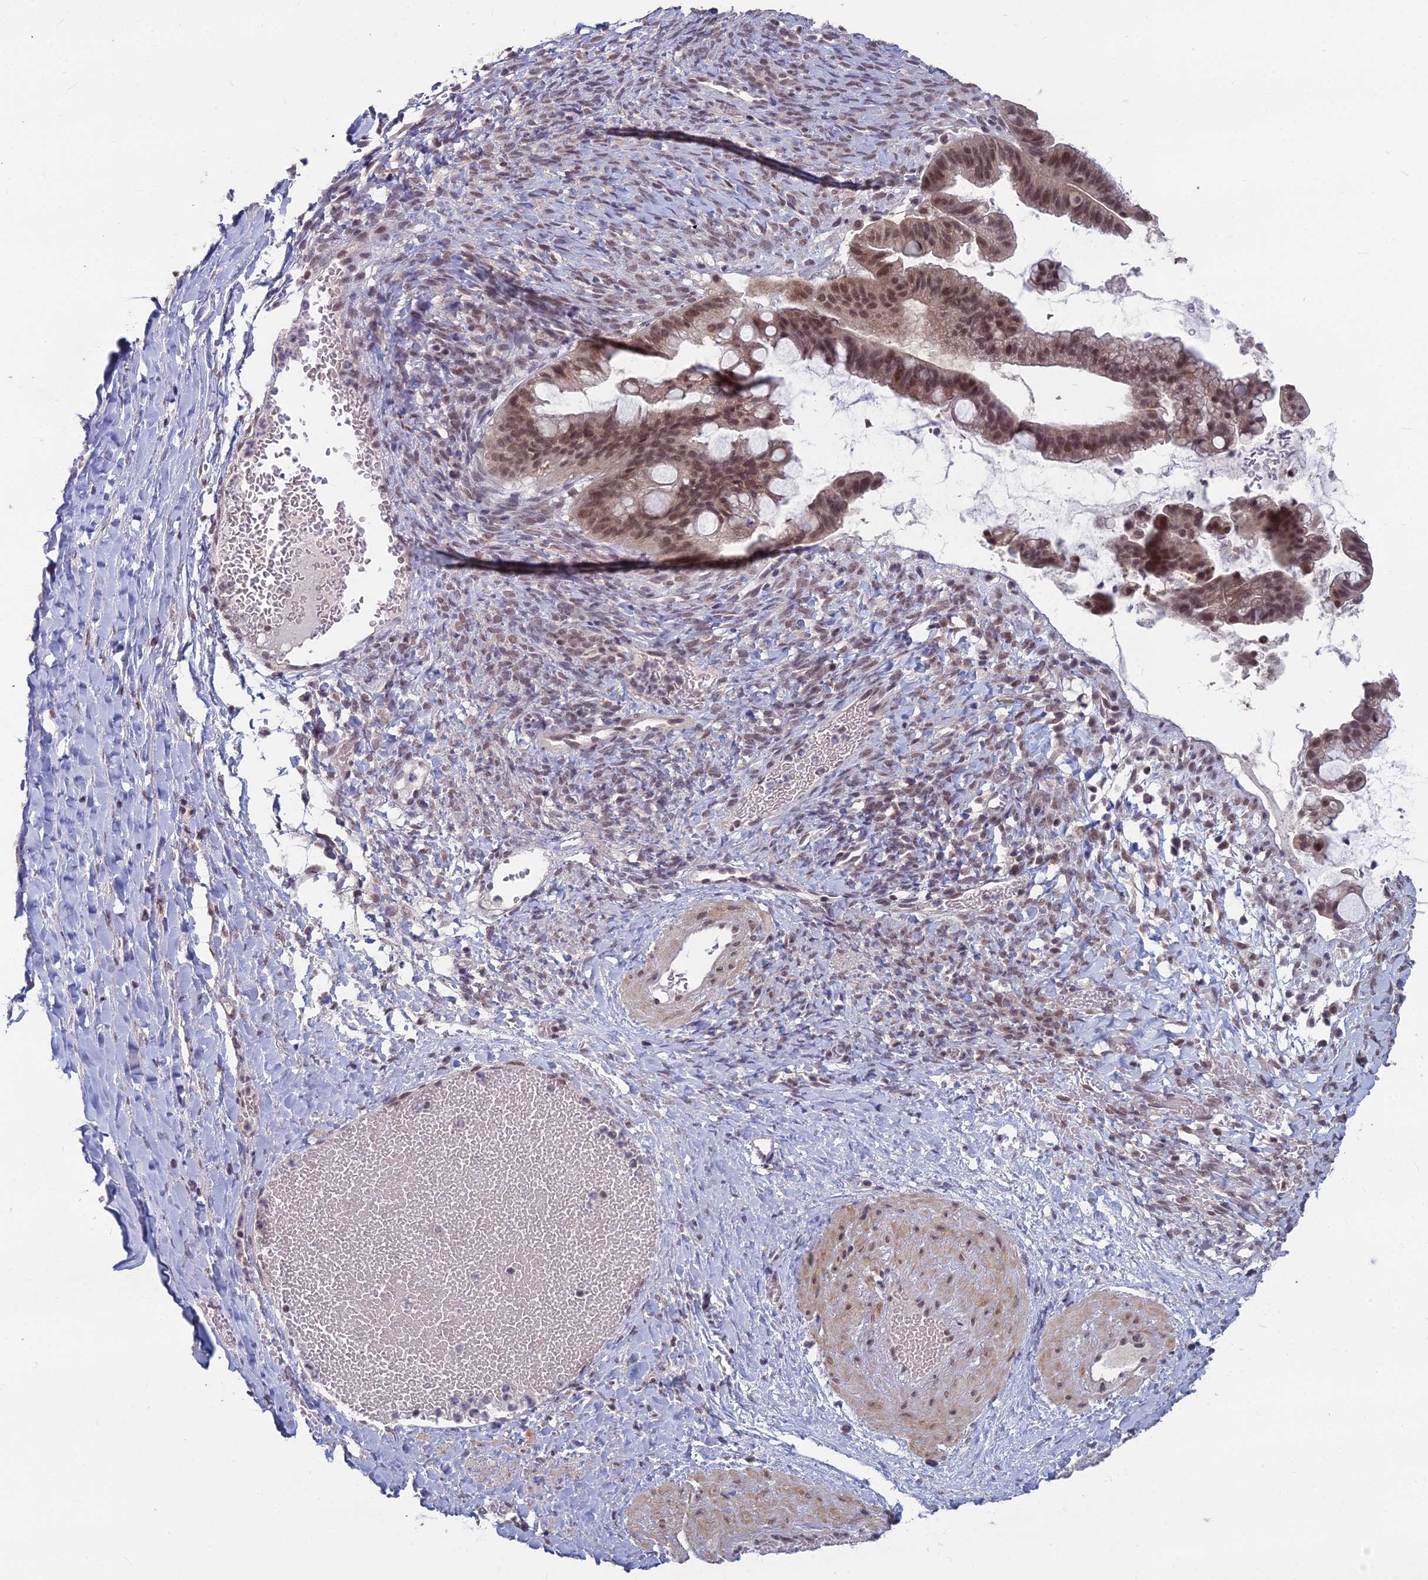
{"staining": {"intensity": "moderate", "quantity": "25%-75%", "location": "nuclear"}, "tissue": "ovarian cancer", "cell_type": "Tumor cells", "image_type": "cancer", "snomed": [{"axis": "morphology", "description": "Cystadenocarcinoma, mucinous, NOS"}, {"axis": "topography", "description": "Ovary"}], "caption": "Immunohistochemical staining of human ovarian cancer demonstrates medium levels of moderate nuclear protein expression in about 25%-75% of tumor cells. The staining was performed using DAB to visualize the protein expression in brown, while the nuclei were stained in blue with hematoxylin (Magnification: 20x).", "gene": "KAT7", "patient": {"sex": "female", "age": 73}}